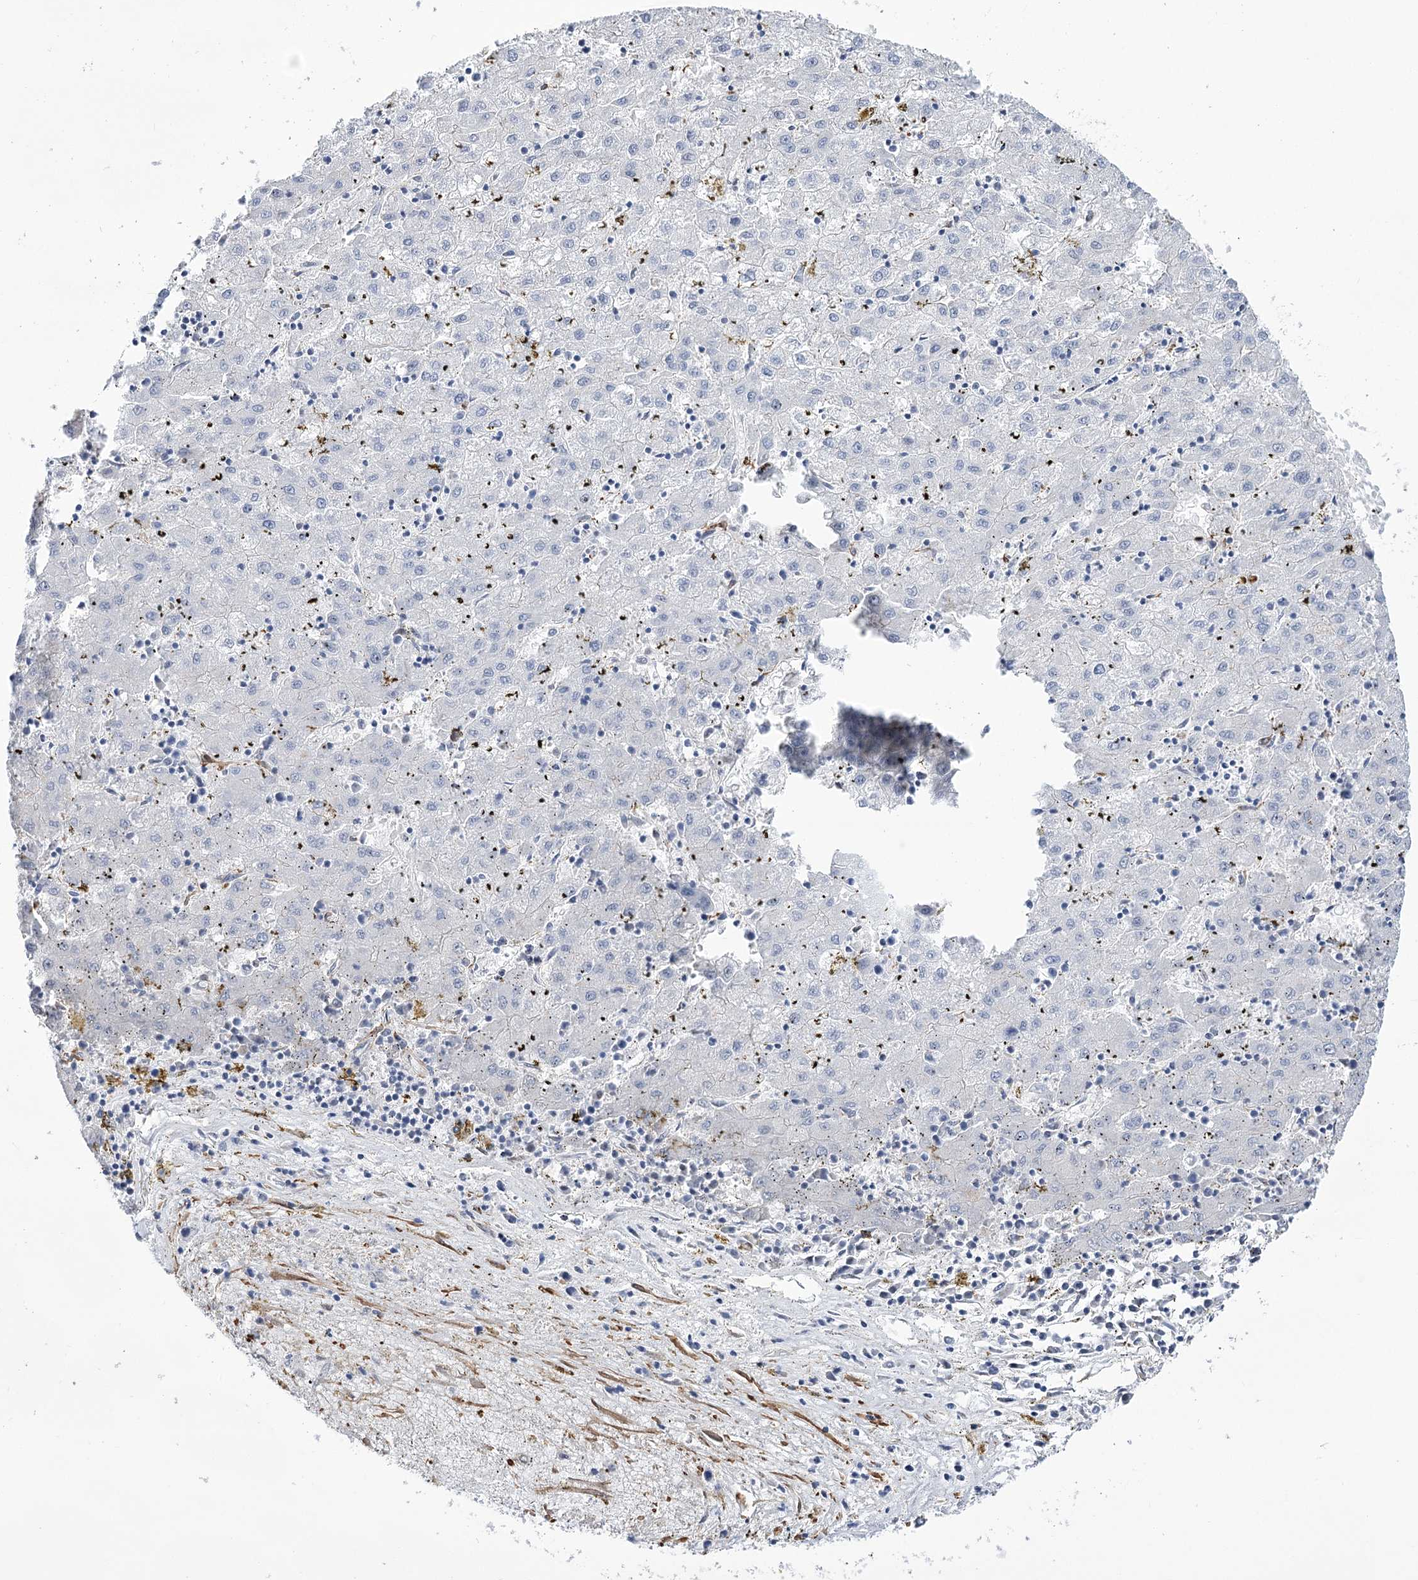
{"staining": {"intensity": "negative", "quantity": "none", "location": "none"}, "tissue": "liver cancer", "cell_type": "Tumor cells", "image_type": "cancer", "snomed": [{"axis": "morphology", "description": "Carcinoma, Hepatocellular, NOS"}, {"axis": "topography", "description": "Liver"}], "caption": "This is an IHC image of human liver hepatocellular carcinoma. There is no positivity in tumor cells.", "gene": "WASHC3", "patient": {"sex": "male", "age": 72}}